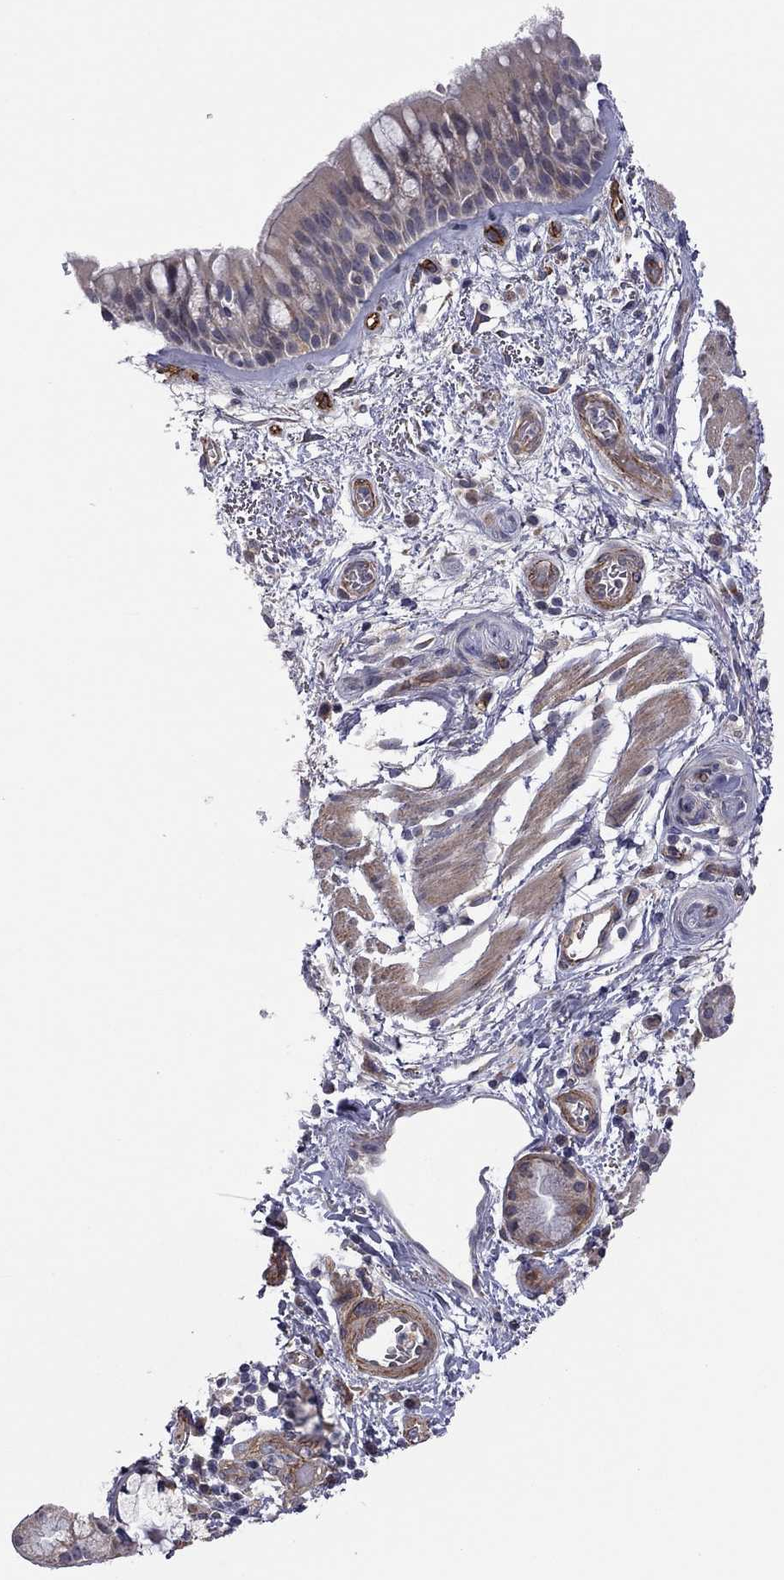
{"staining": {"intensity": "weak", "quantity": "<25%", "location": "cytoplasmic/membranous"}, "tissue": "bronchus", "cell_type": "Respiratory epithelial cells", "image_type": "normal", "snomed": [{"axis": "morphology", "description": "Normal tissue, NOS"}, {"axis": "topography", "description": "Bronchus"}, {"axis": "topography", "description": "Lung"}], "caption": "This is an IHC micrograph of benign human bronchus. There is no positivity in respiratory epithelial cells.", "gene": "EXOC3L2", "patient": {"sex": "female", "age": 57}}